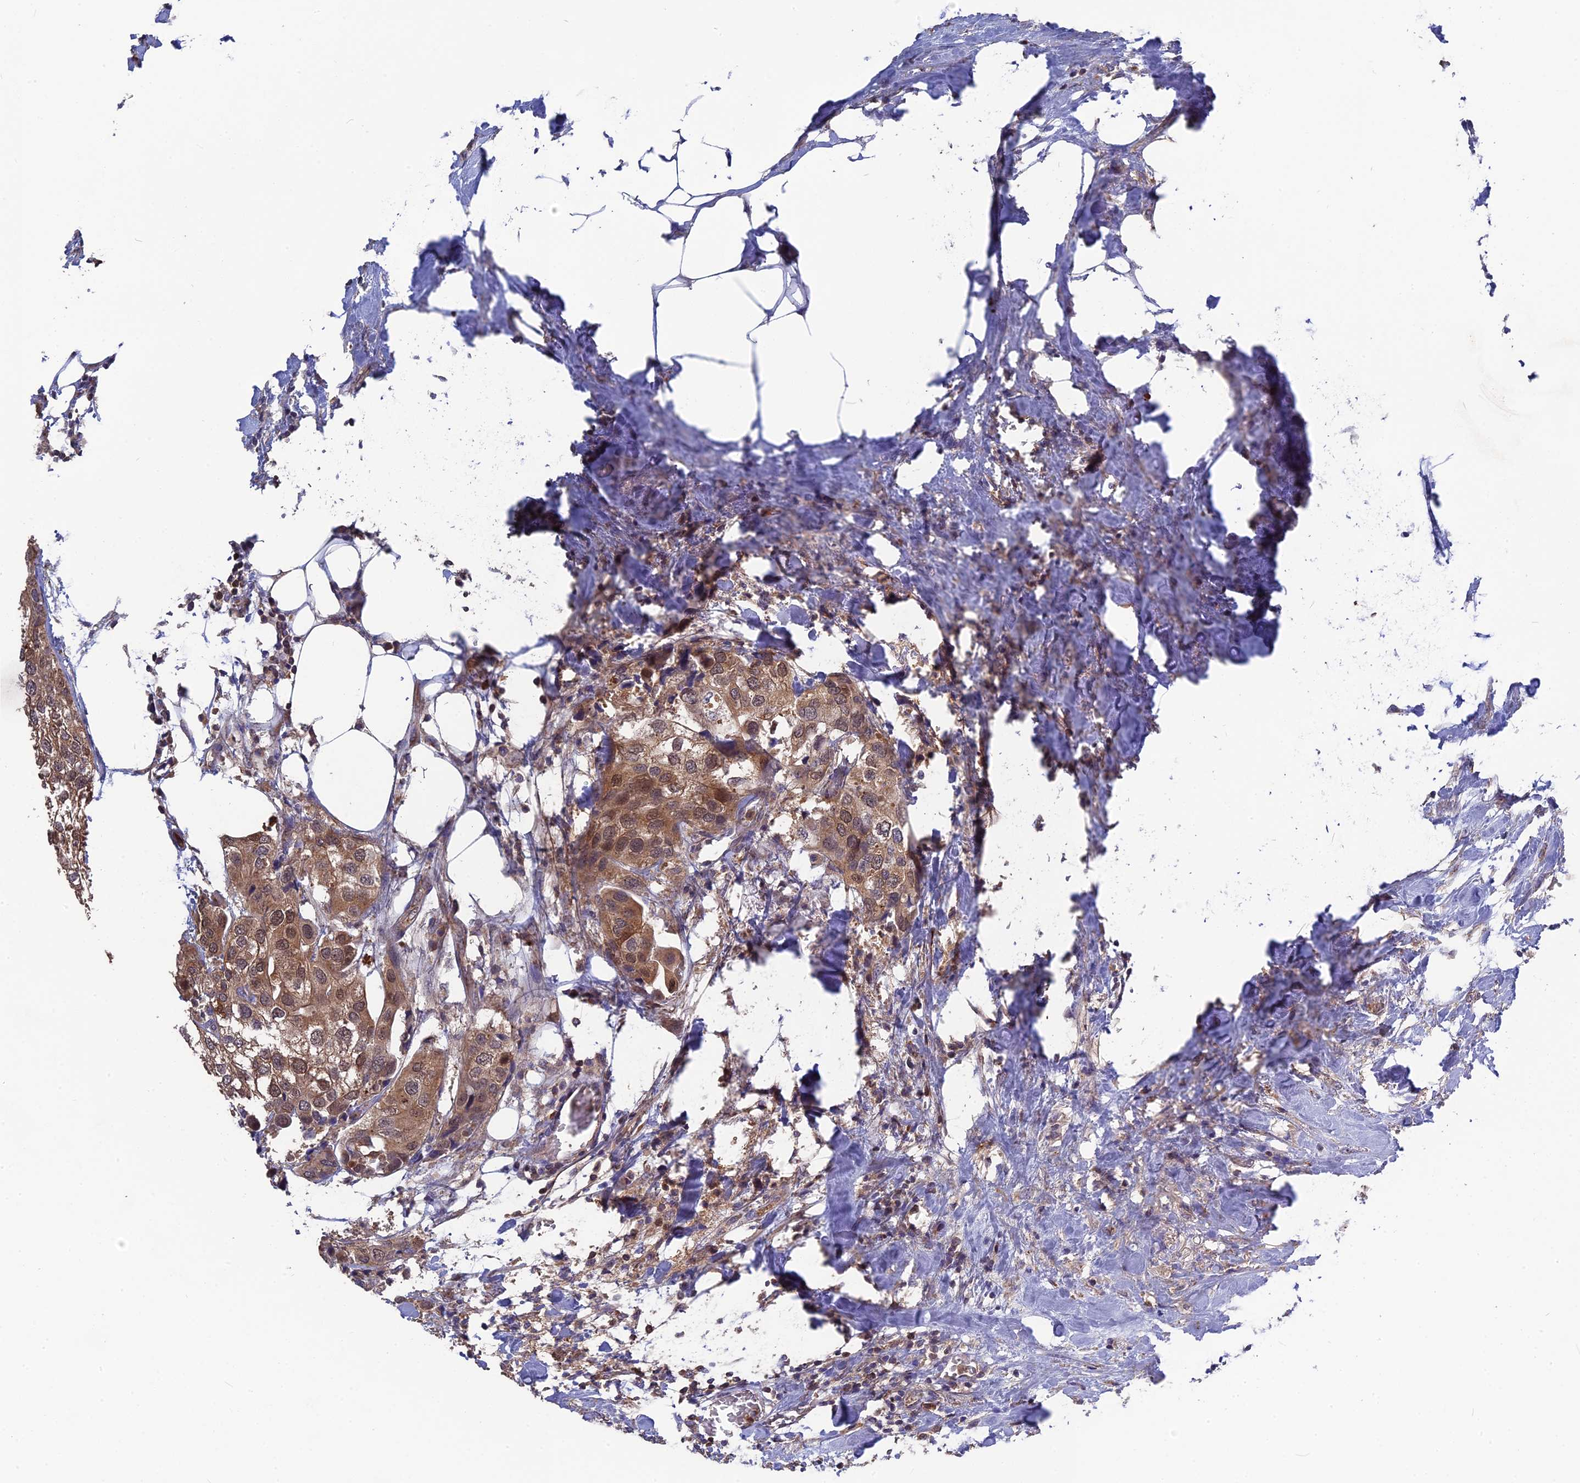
{"staining": {"intensity": "moderate", "quantity": ">75%", "location": "cytoplasmic/membranous,nuclear"}, "tissue": "urothelial cancer", "cell_type": "Tumor cells", "image_type": "cancer", "snomed": [{"axis": "morphology", "description": "Urothelial carcinoma, High grade"}, {"axis": "topography", "description": "Urinary bladder"}], "caption": "The immunohistochemical stain highlights moderate cytoplasmic/membranous and nuclear expression in tumor cells of urothelial cancer tissue.", "gene": "RPIA", "patient": {"sex": "male", "age": 64}}